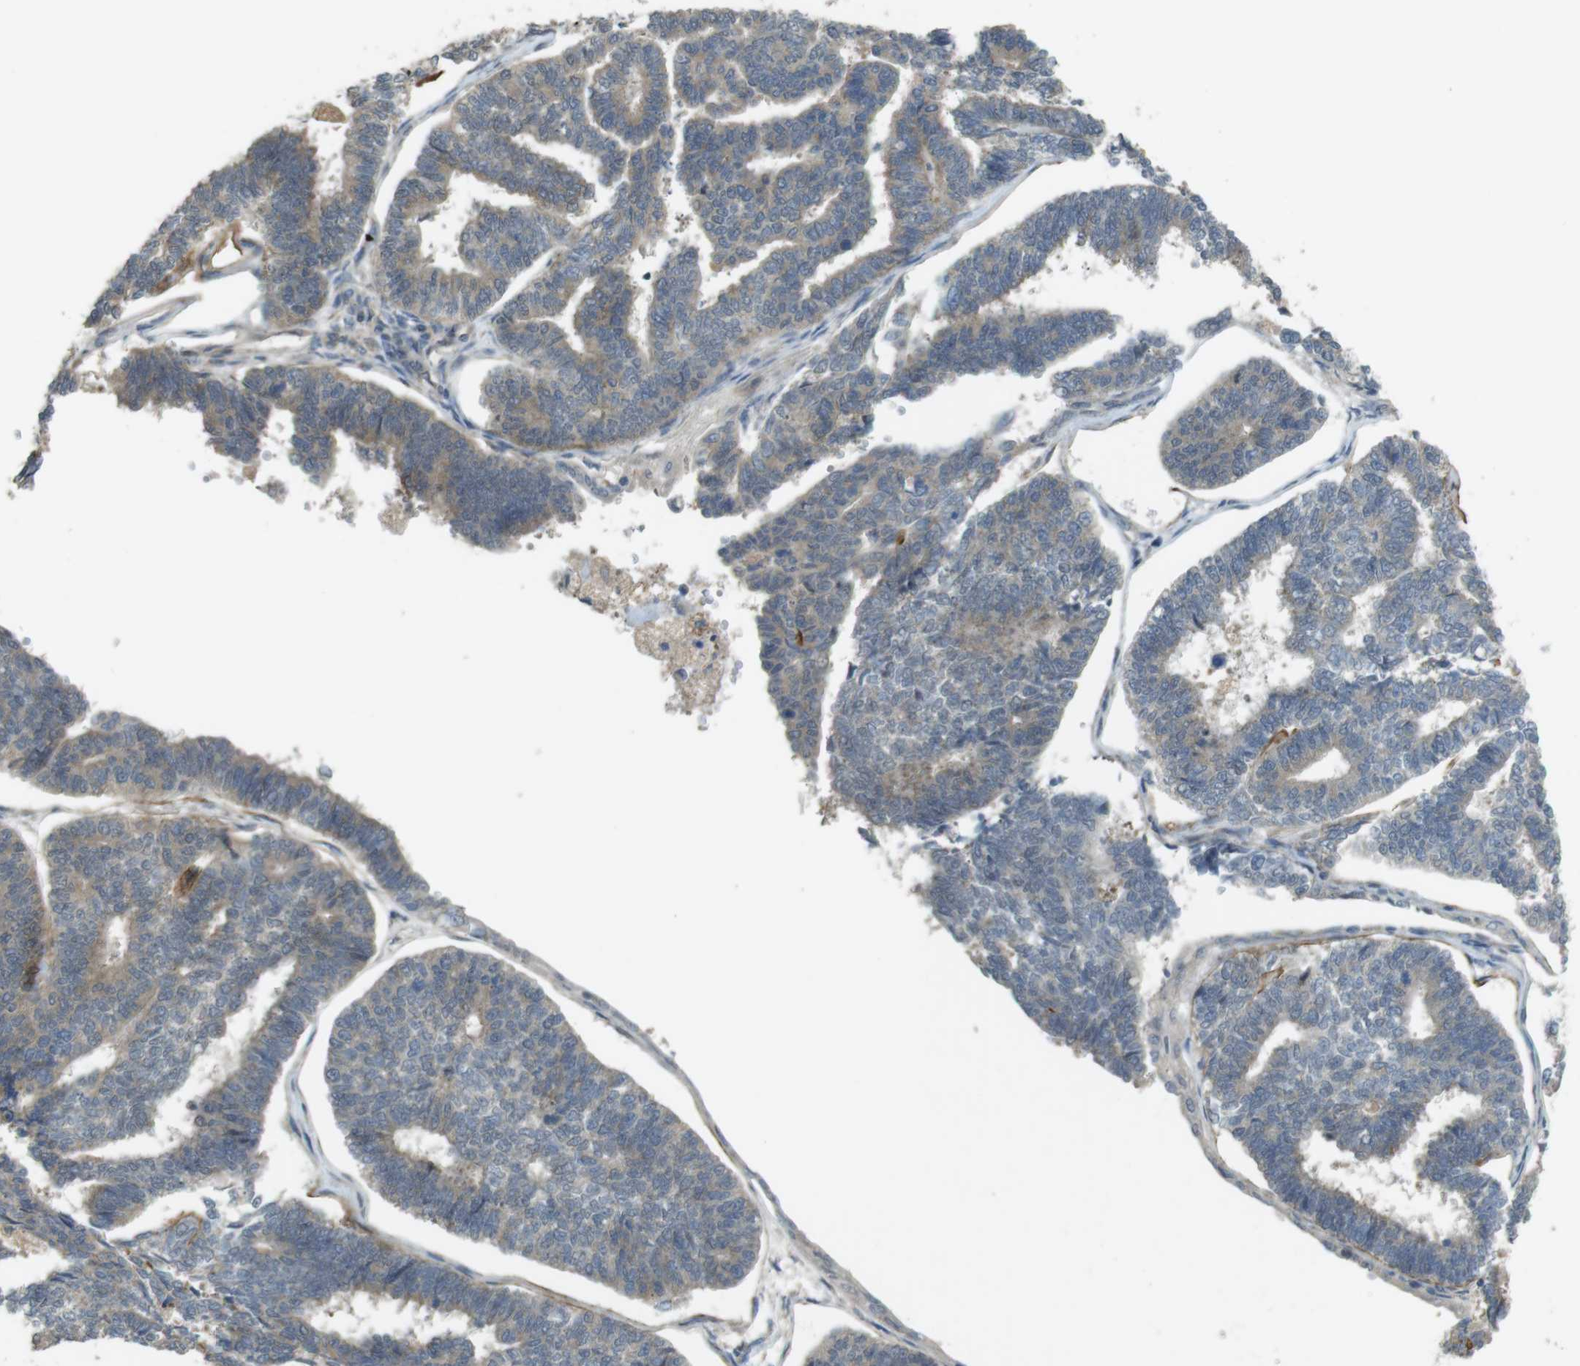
{"staining": {"intensity": "weak", "quantity": "25%-75%", "location": "cytoplasmic/membranous"}, "tissue": "endometrial cancer", "cell_type": "Tumor cells", "image_type": "cancer", "snomed": [{"axis": "morphology", "description": "Adenocarcinoma, NOS"}, {"axis": "topography", "description": "Endometrium"}], "caption": "The photomicrograph displays a brown stain indicating the presence of a protein in the cytoplasmic/membranous of tumor cells in endometrial adenocarcinoma. (Stains: DAB in brown, nuclei in blue, Microscopy: brightfield microscopy at high magnification).", "gene": "TMX3", "patient": {"sex": "female", "age": 70}}